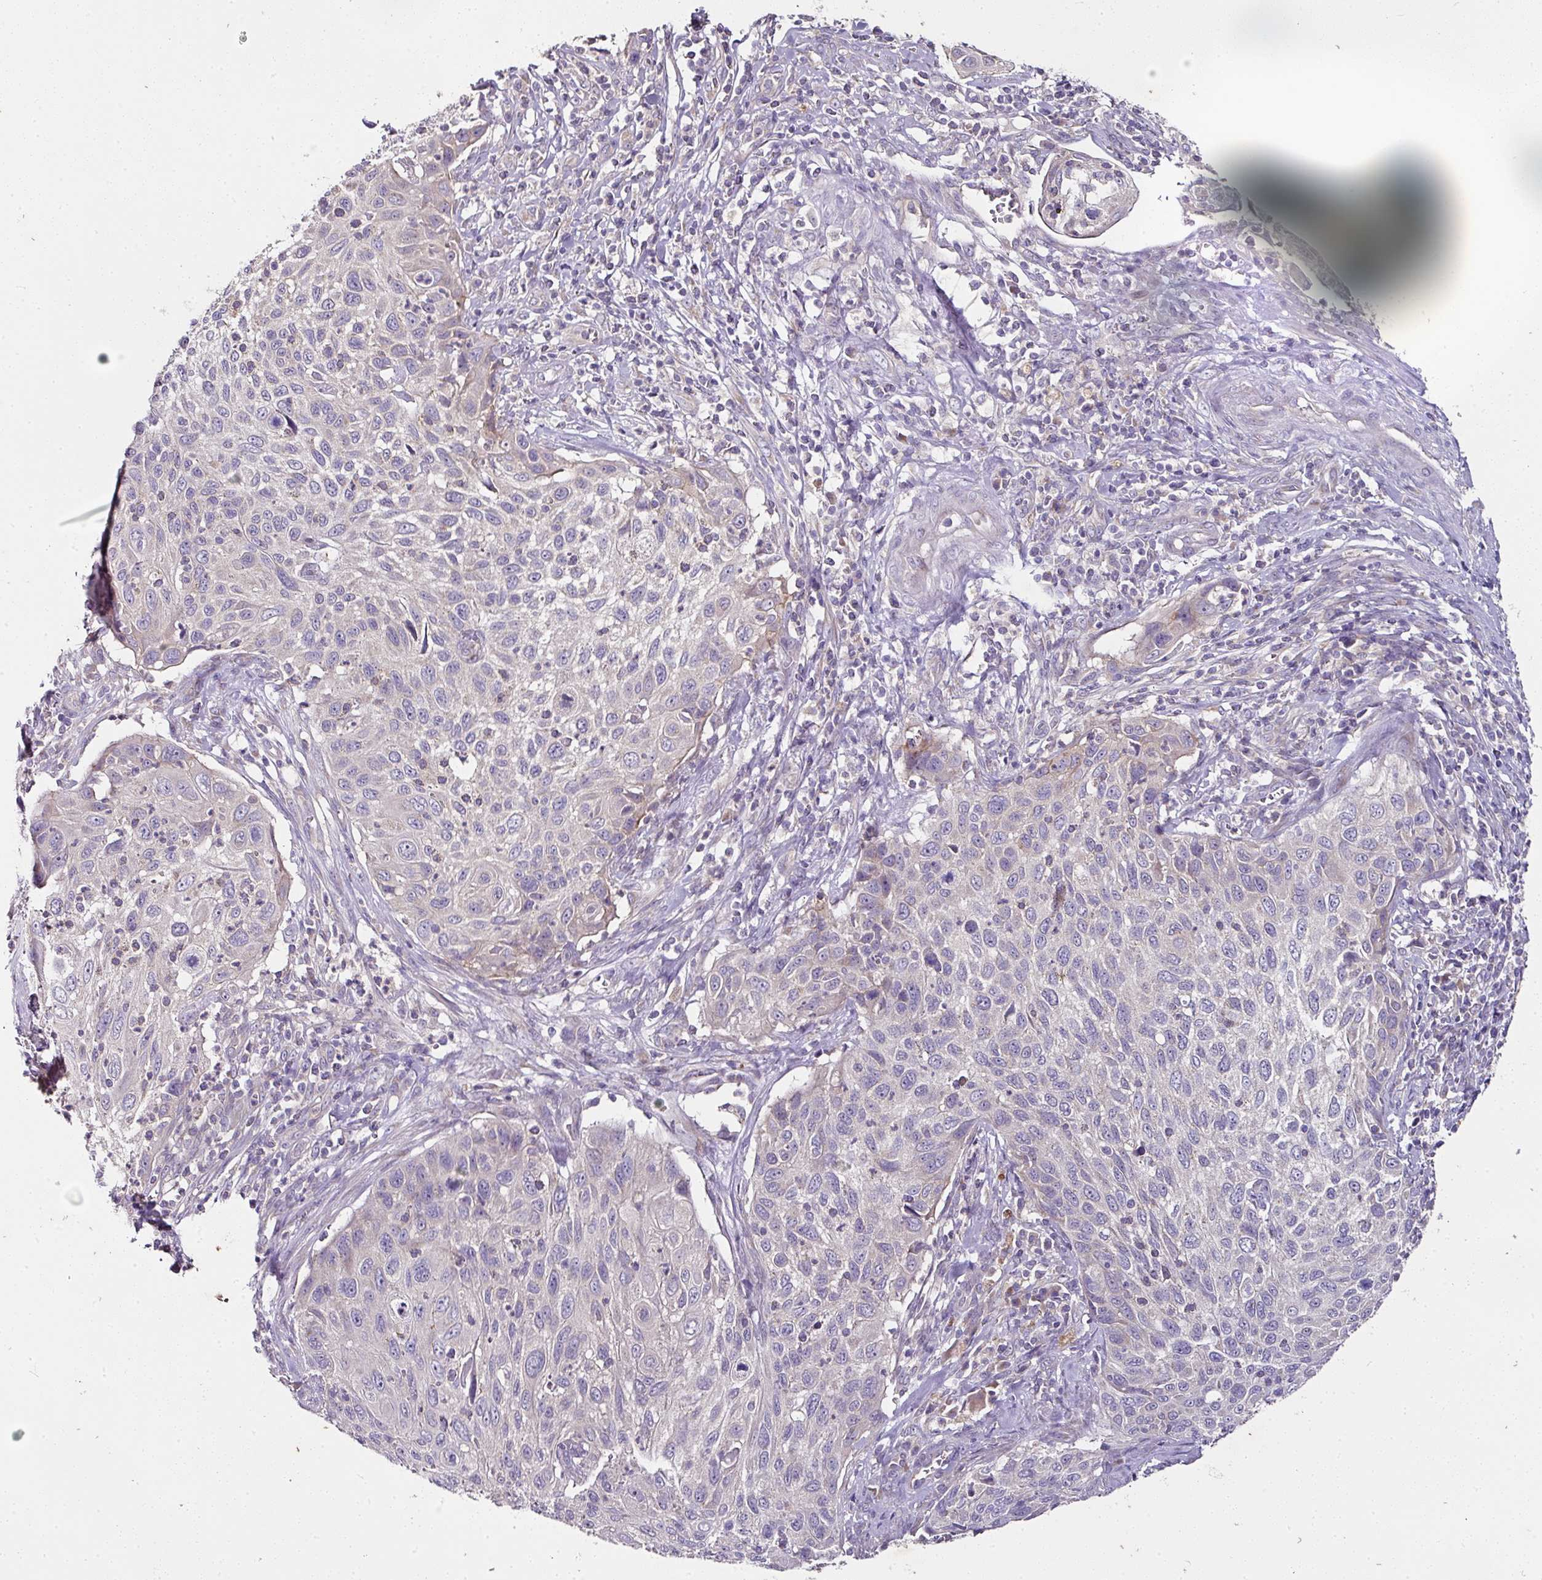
{"staining": {"intensity": "negative", "quantity": "none", "location": "none"}, "tissue": "cervical cancer", "cell_type": "Tumor cells", "image_type": "cancer", "snomed": [{"axis": "morphology", "description": "Squamous cell carcinoma, NOS"}, {"axis": "topography", "description": "Cervix"}], "caption": "Immunohistochemical staining of human squamous cell carcinoma (cervical) reveals no significant staining in tumor cells.", "gene": "SKIC2", "patient": {"sex": "female", "age": 70}}